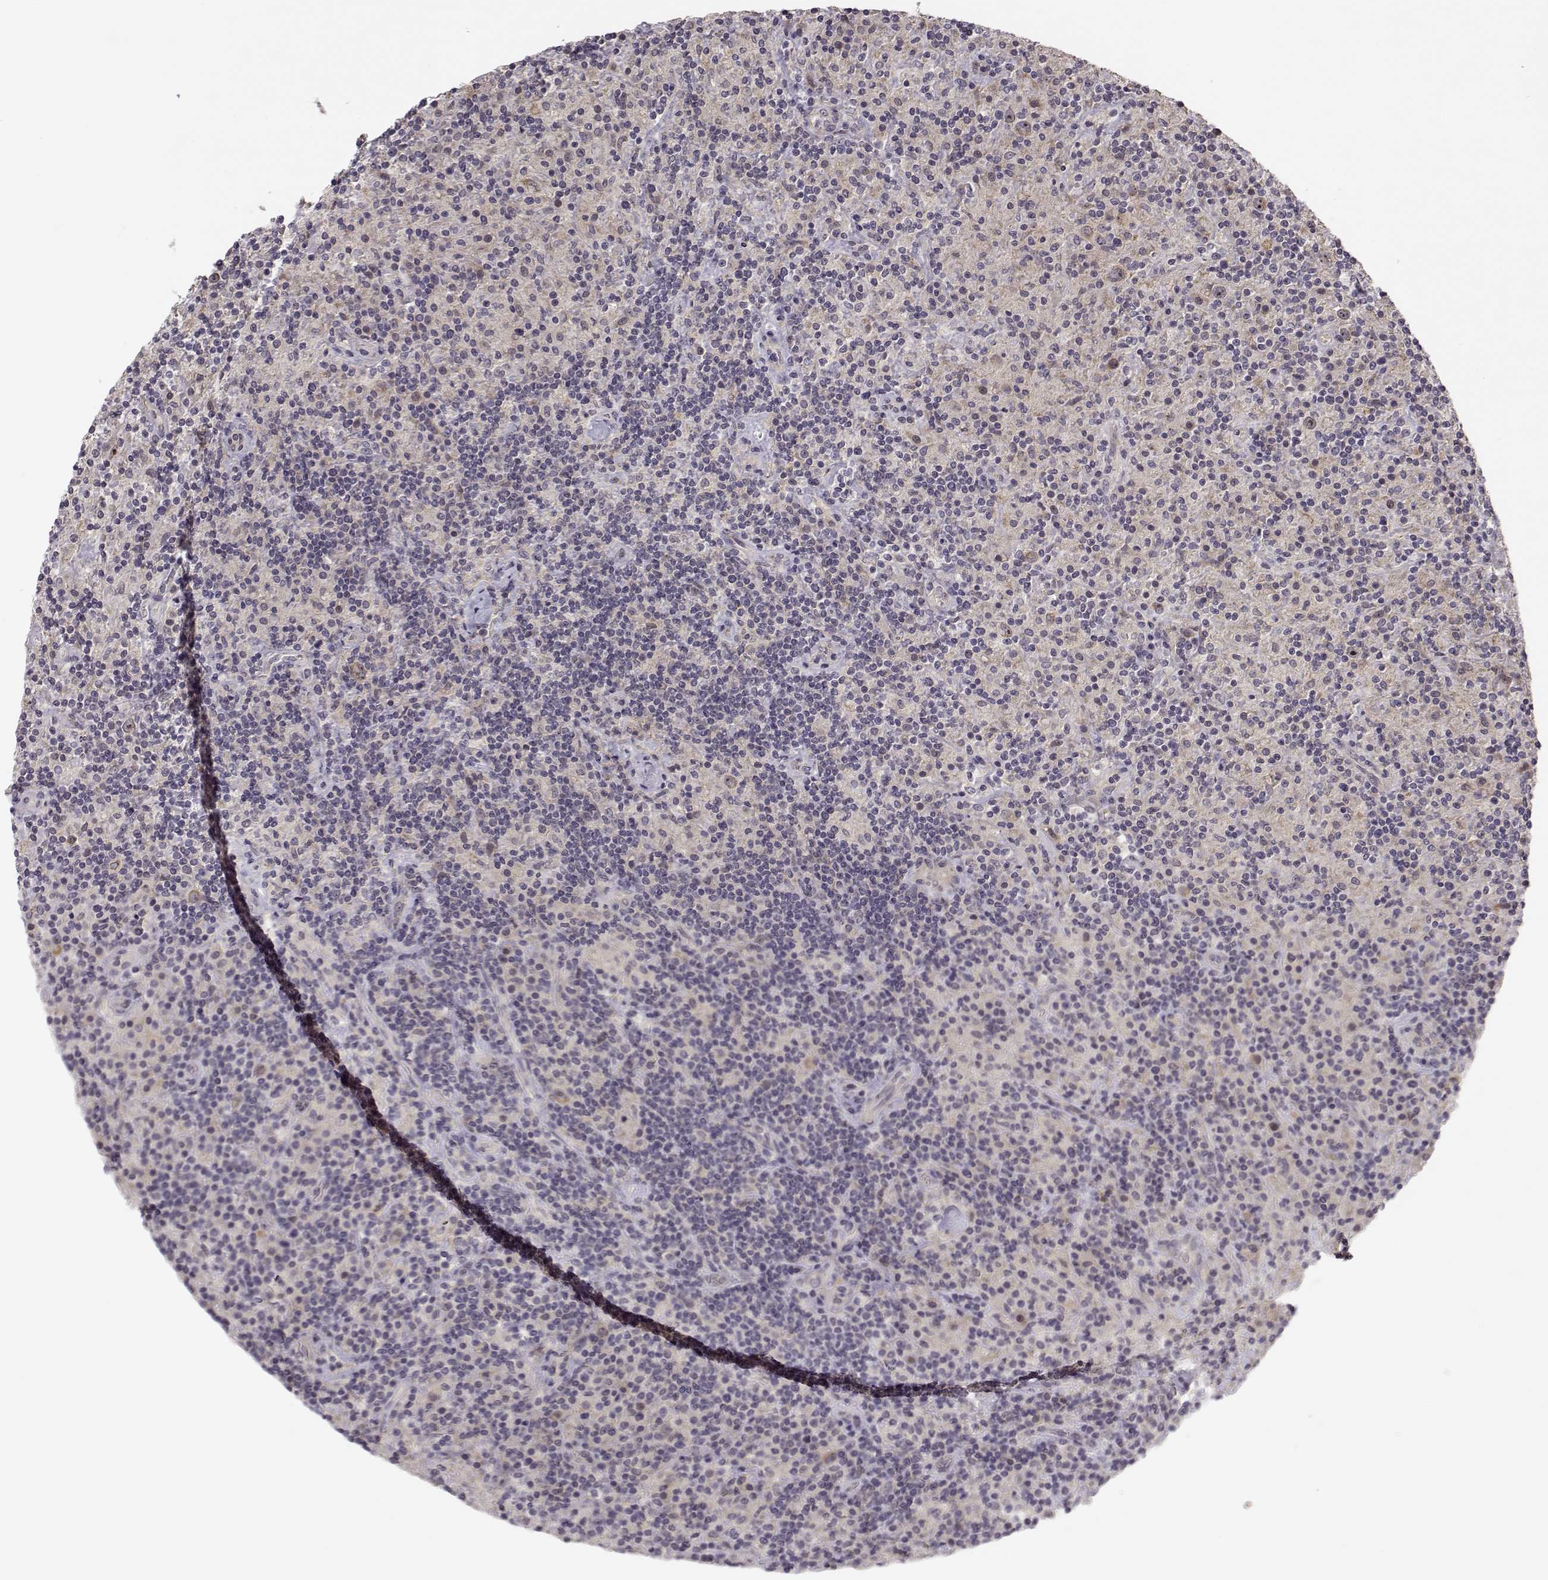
{"staining": {"intensity": "weak", "quantity": "<25%", "location": "nuclear"}, "tissue": "lymphoma", "cell_type": "Tumor cells", "image_type": "cancer", "snomed": [{"axis": "morphology", "description": "Hodgkin's disease, NOS"}, {"axis": "topography", "description": "Lymph node"}], "caption": "Immunohistochemical staining of human lymphoma exhibits no significant positivity in tumor cells.", "gene": "MED12L", "patient": {"sex": "male", "age": 70}}